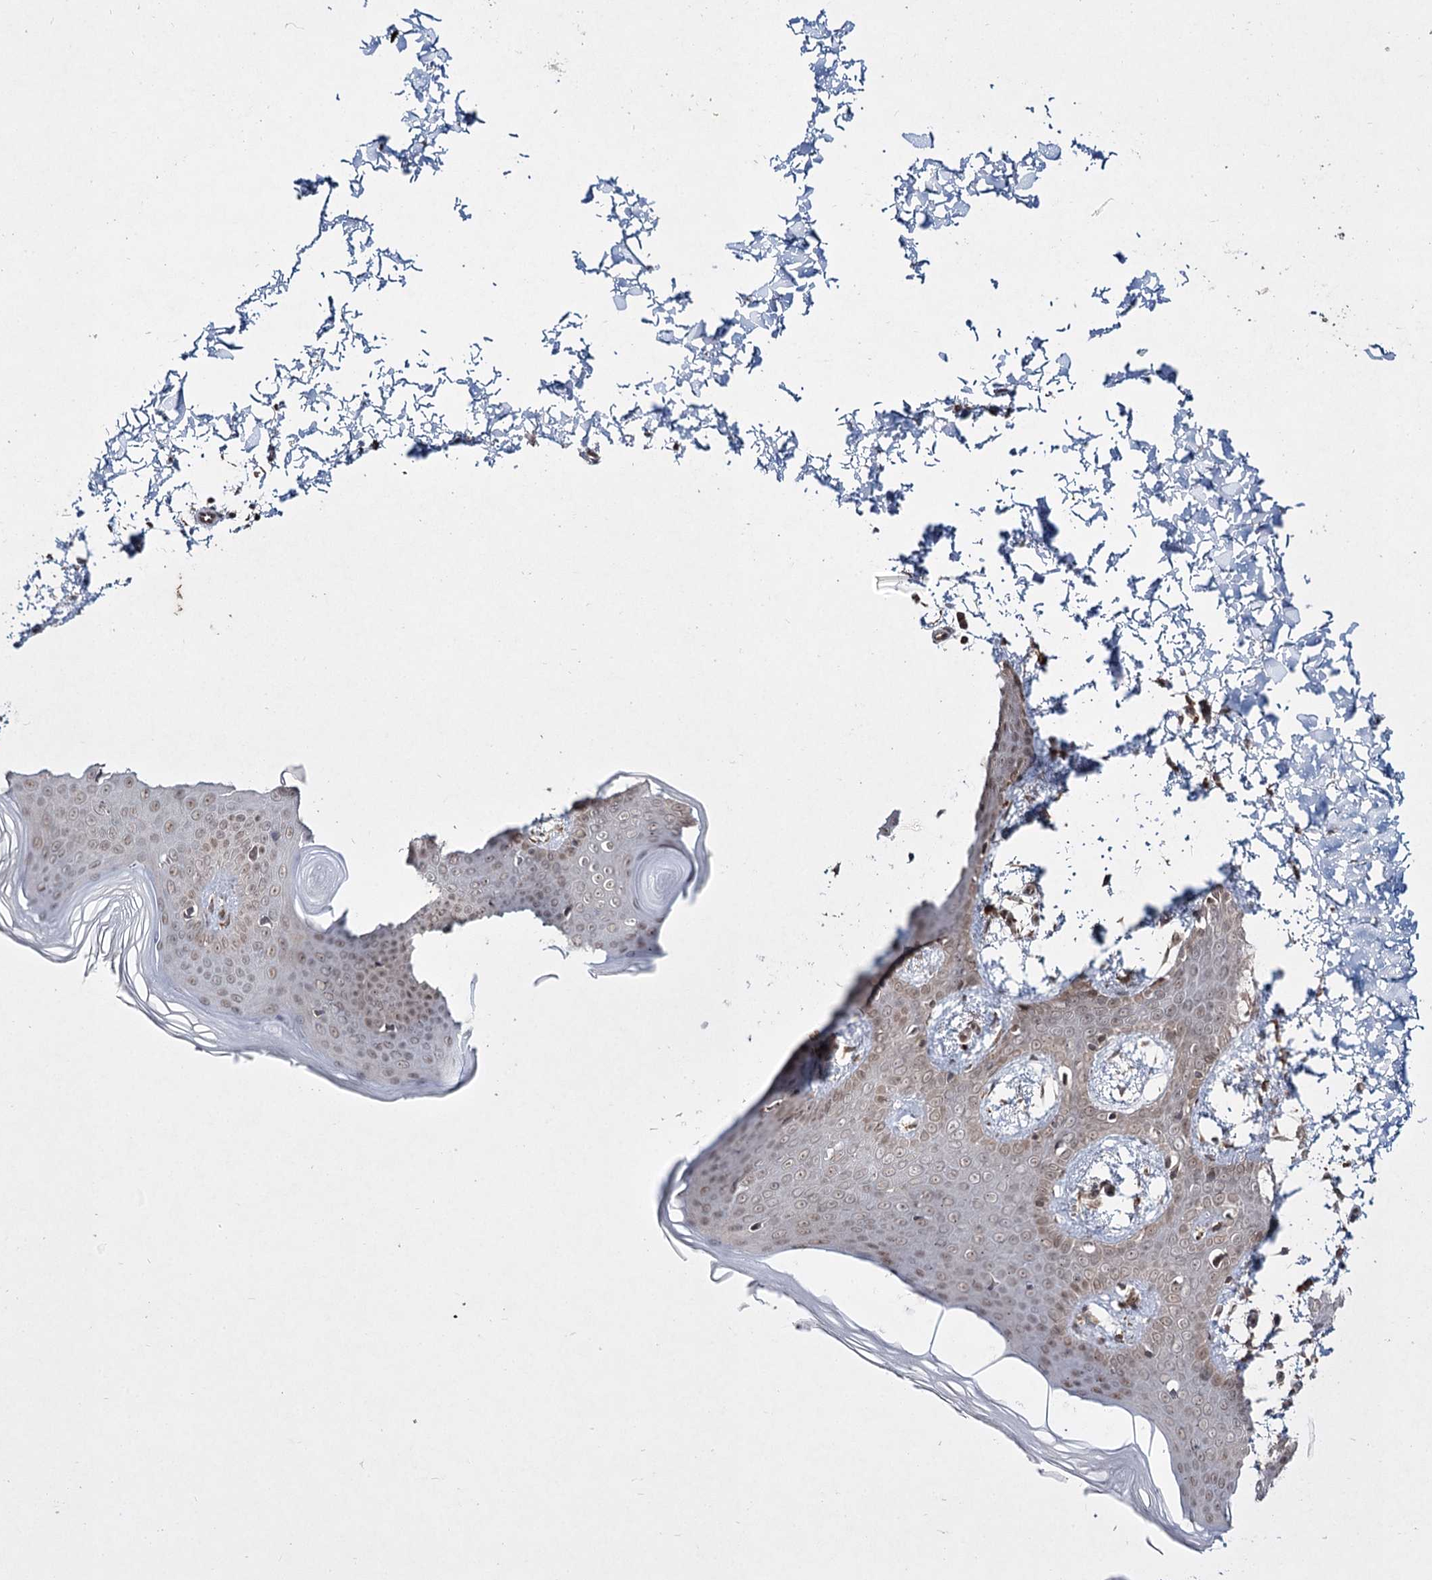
{"staining": {"intensity": "moderate", "quantity": ">75%", "location": "cytoplasmic/membranous,nuclear"}, "tissue": "skin", "cell_type": "Fibroblasts", "image_type": "normal", "snomed": [{"axis": "morphology", "description": "Normal tissue, NOS"}, {"axis": "topography", "description": "Skin"}], "caption": "Human skin stained with a brown dye displays moderate cytoplasmic/membranous,nuclear positive staining in approximately >75% of fibroblasts.", "gene": "TRNT1", "patient": {"sex": "male", "age": 36}}